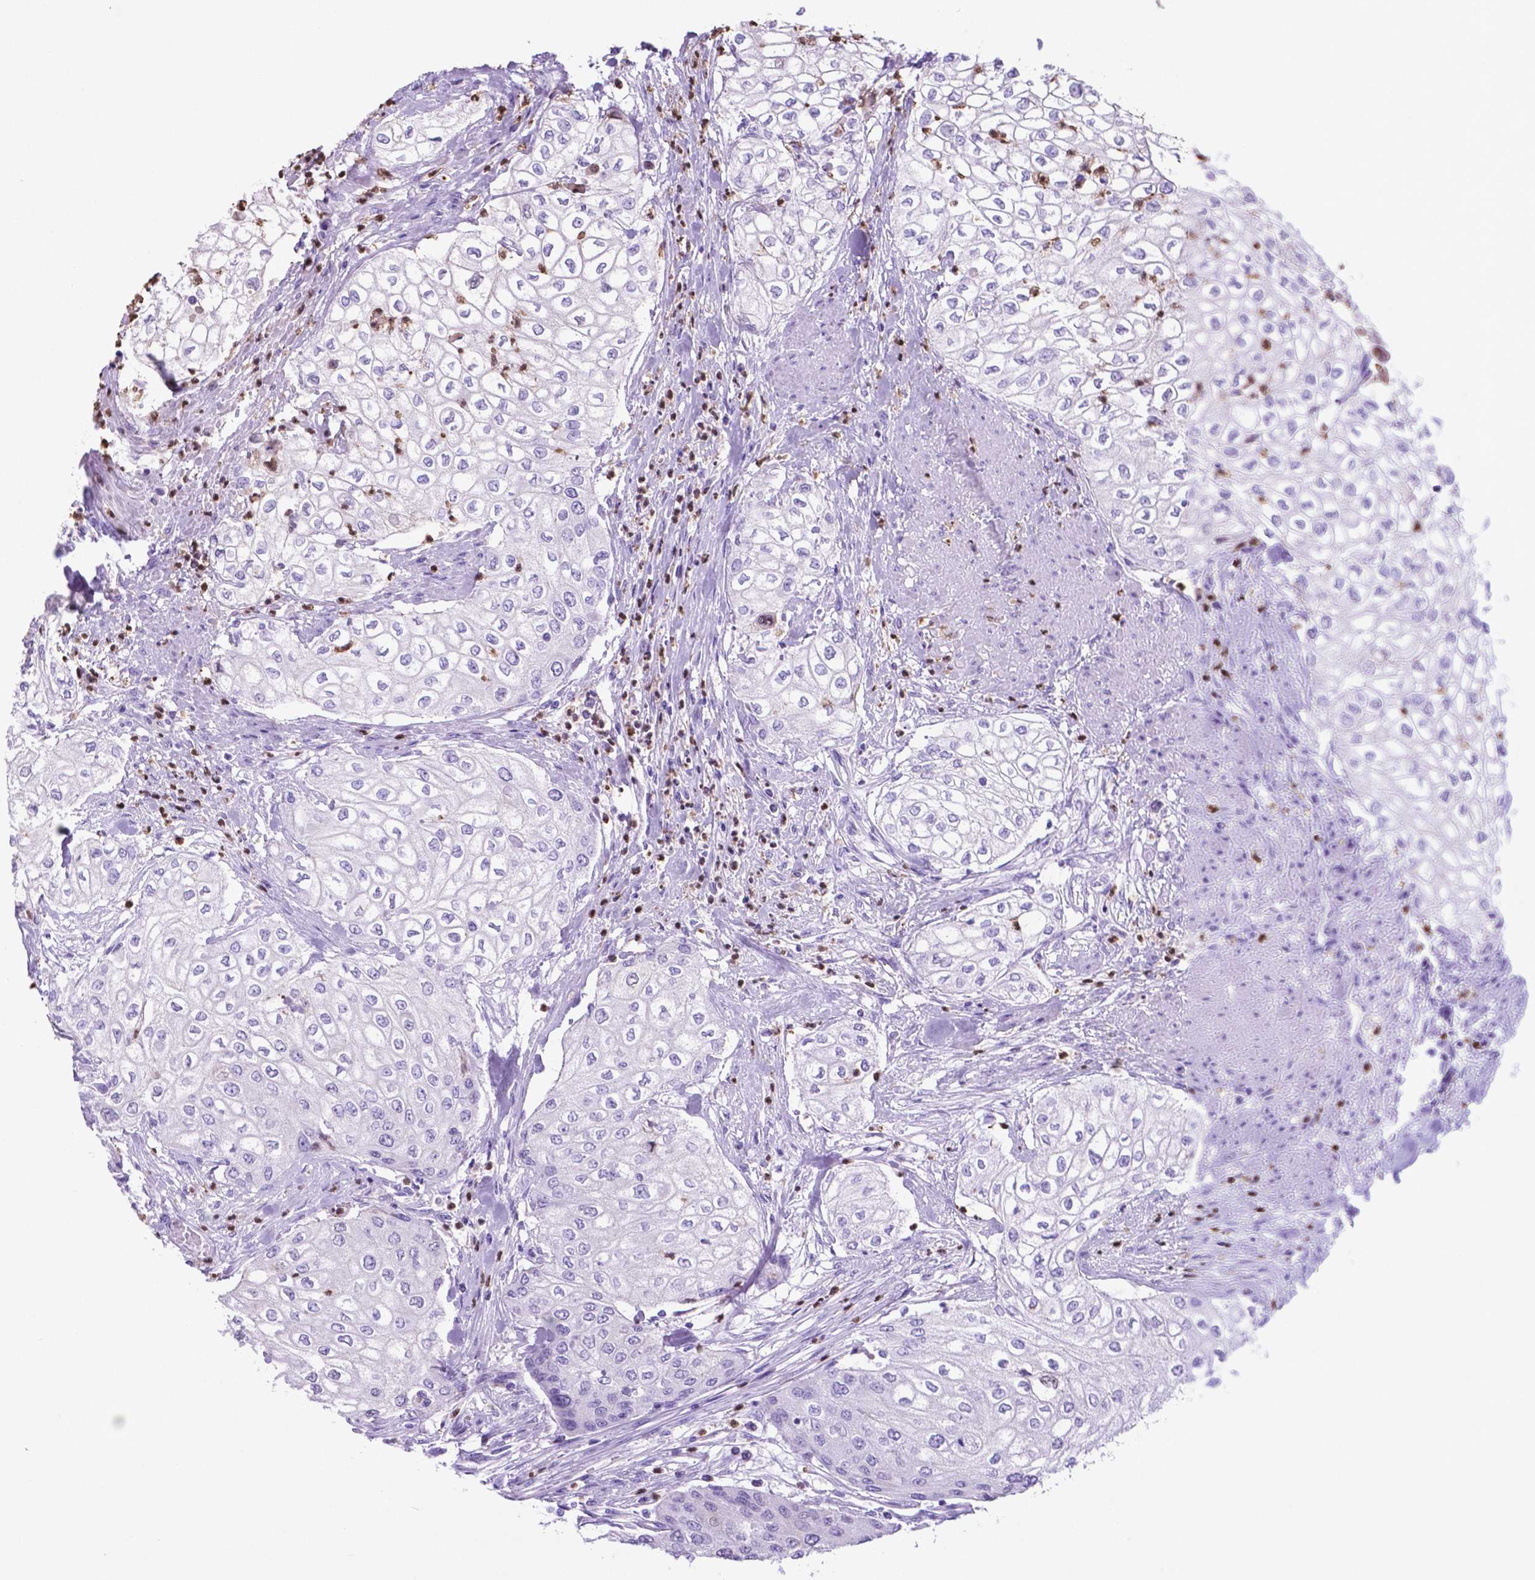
{"staining": {"intensity": "negative", "quantity": "none", "location": "none"}, "tissue": "urothelial cancer", "cell_type": "Tumor cells", "image_type": "cancer", "snomed": [{"axis": "morphology", "description": "Urothelial carcinoma, High grade"}, {"axis": "topography", "description": "Urinary bladder"}], "caption": "A micrograph of human high-grade urothelial carcinoma is negative for staining in tumor cells. (DAB immunohistochemistry (IHC) visualized using brightfield microscopy, high magnification).", "gene": "LZTR1", "patient": {"sex": "male", "age": 62}}